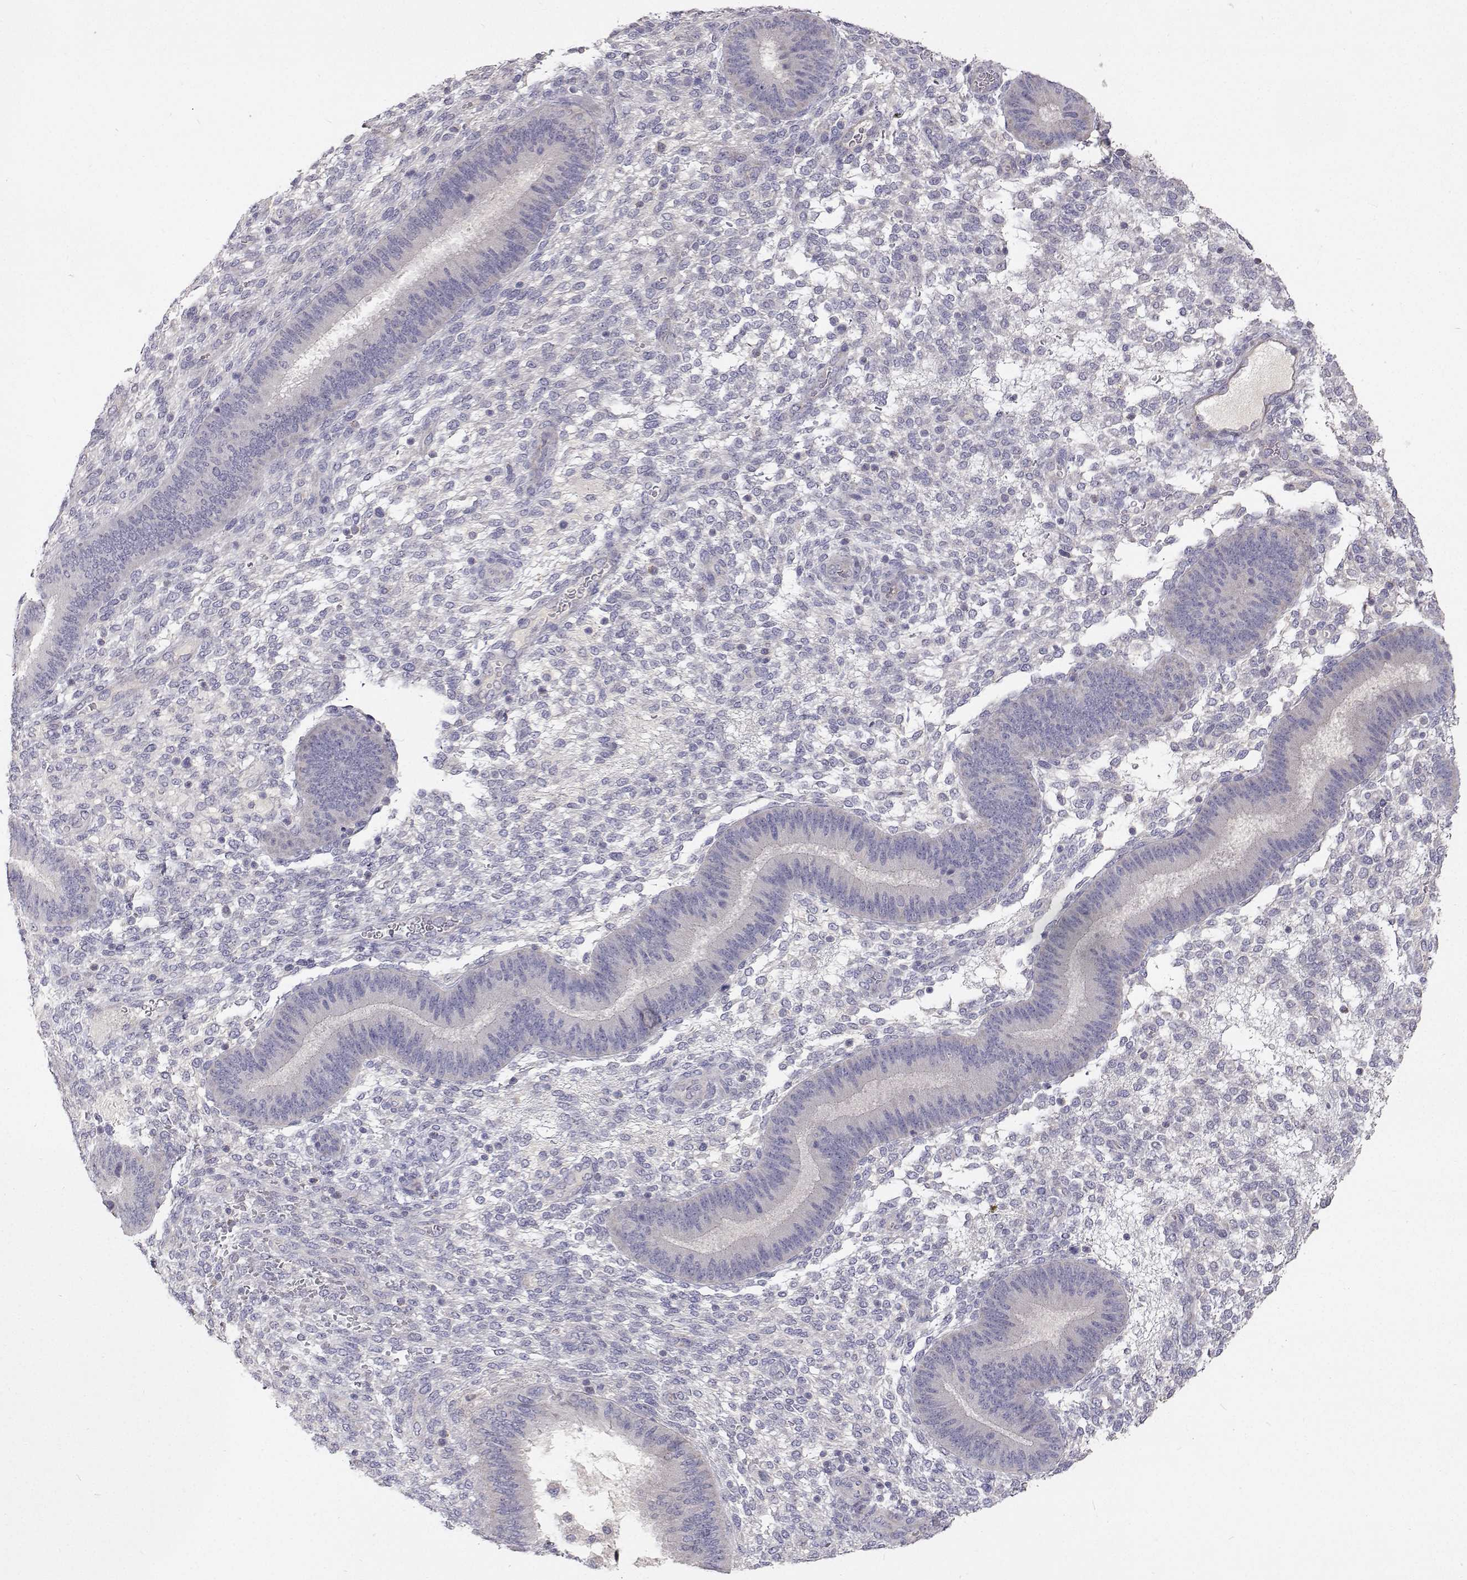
{"staining": {"intensity": "negative", "quantity": "none", "location": "none"}, "tissue": "endometrium", "cell_type": "Cells in endometrial stroma", "image_type": "normal", "snomed": [{"axis": "morphology", "description": "Normal tissue, NOS"}, {"axis": "topography", "description": "Endometrium"}], "caption": "High power microscopy image of an immunohistochemistry (IHC) image of benign endometrium, revealing no significant expression in cells in endometrial stroma.", "gene": "TRIM60", "patient": {"sex": "female", "age": 39}}